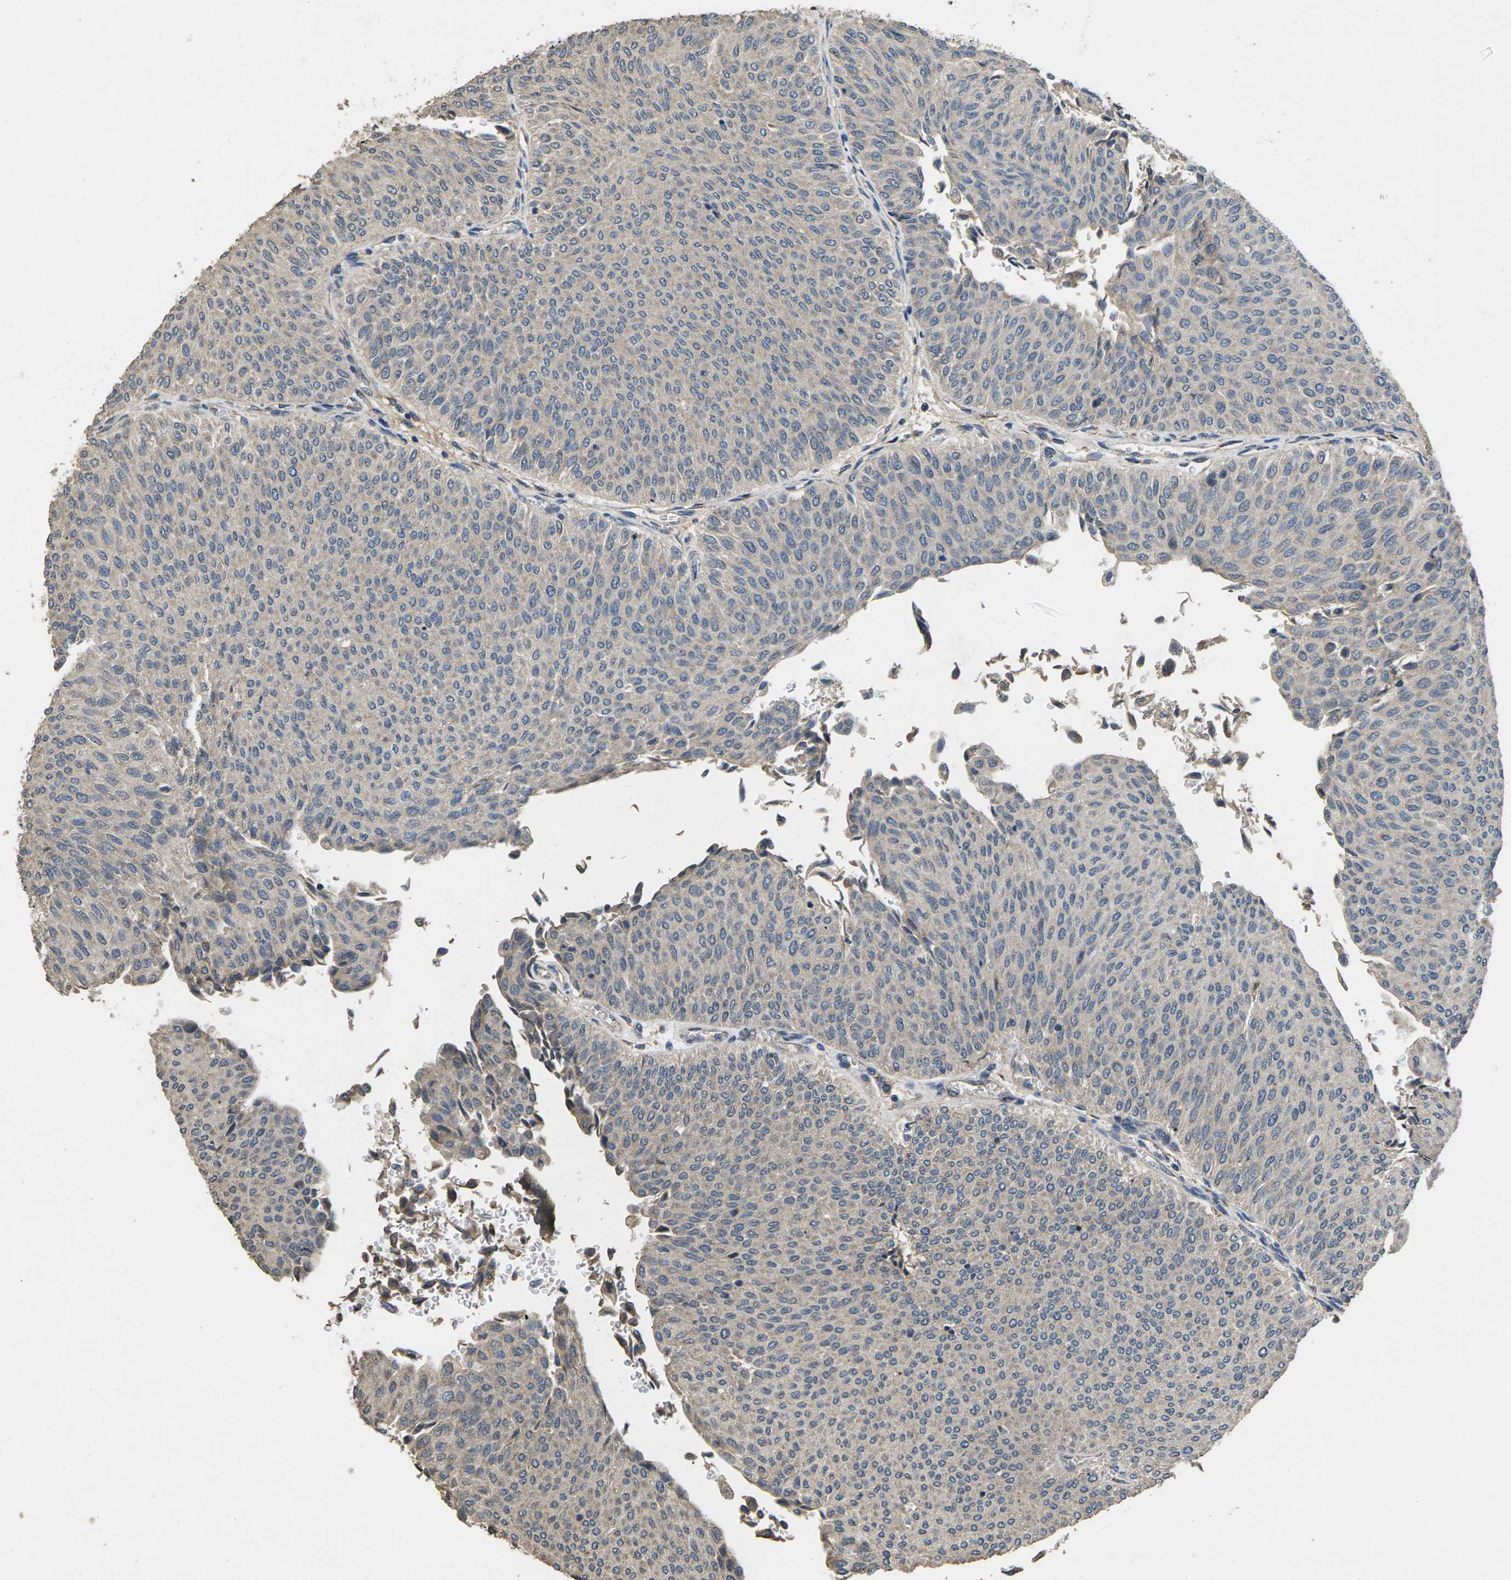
{"staining": {"intensity": "negative", "quantity": "none", "location": "none"}, "tissue": "urothelial cancer", "cell_type": "Tumor cells", "image_type": "cancer", "snomed": [{"axis": "morphology", "description": "Urothelial carcinoma, Low grade"}, {"axis": "topography", "description": "Urinary bladder"}], "caption": "There is no significant positivity in tumor cells of urothelial cancer. The staining is performed using DAB brown chromogen with nuclei counter-stained in using hematoxylin.", "gene": "B4GAT1", "patient": {"sex": "male", "age": 78}}